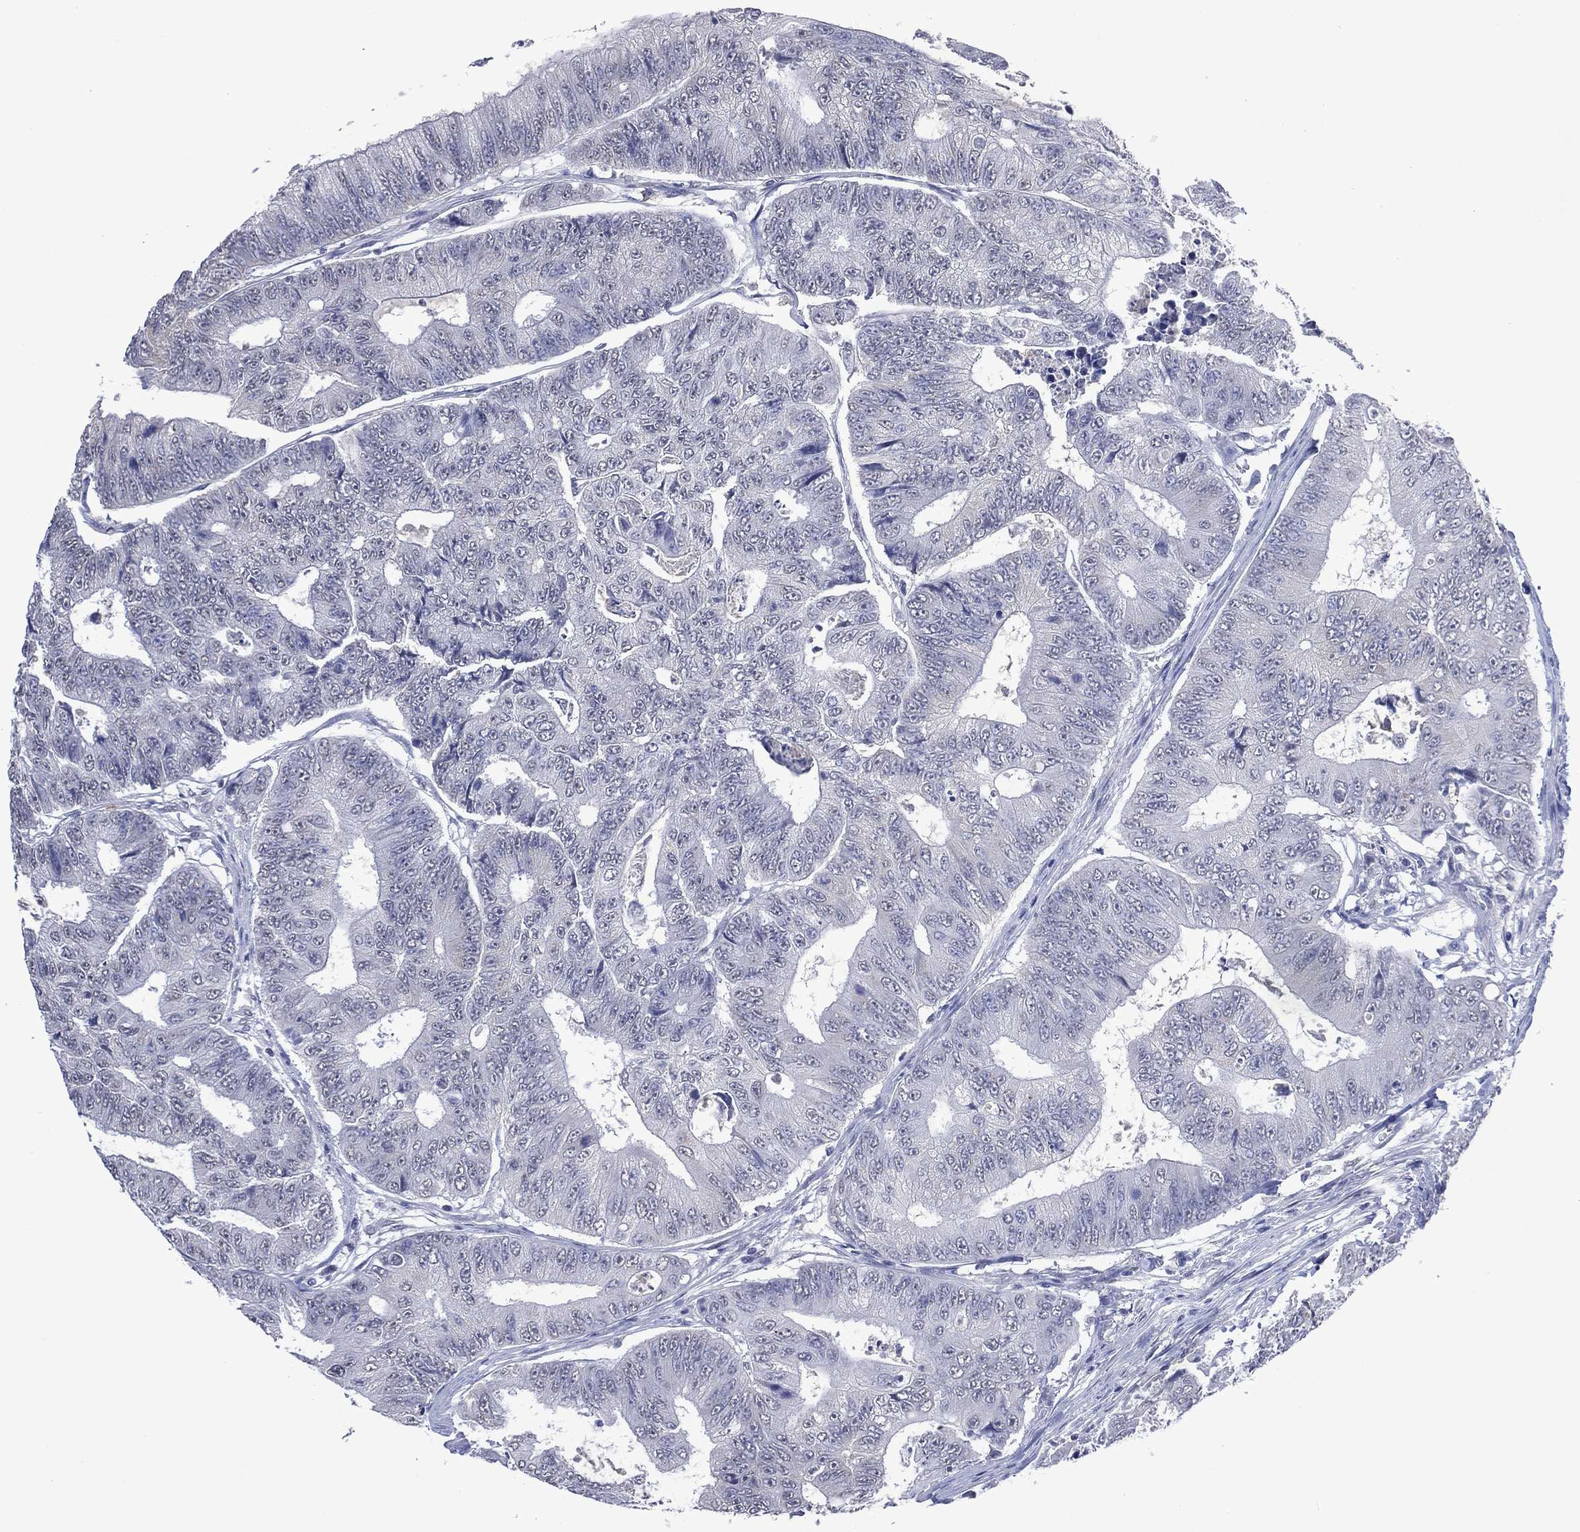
{"staining": {"intensity": "negative", "quantity": "none", "location": "none"}, "tissue": "colorectal cancer", "cell_type": "Tumor cells", "image_type": "cancer", "snomed": [{"axis": "morphology", "description": "Adenocarcinoma, NOS"}, {"axis": "topography", "description": "Colon"}], "caption": "Tumor cells are negative for protein expression in human colorectal cancer (adenocarcinoma). The staining is performed using DAB (3,3'-diaminobenzidine) brown chromogen with nuclei counter-stained in using hematoxylin.", "gene": "ASB10", "patient": {"sex": "female", "age": 48}}